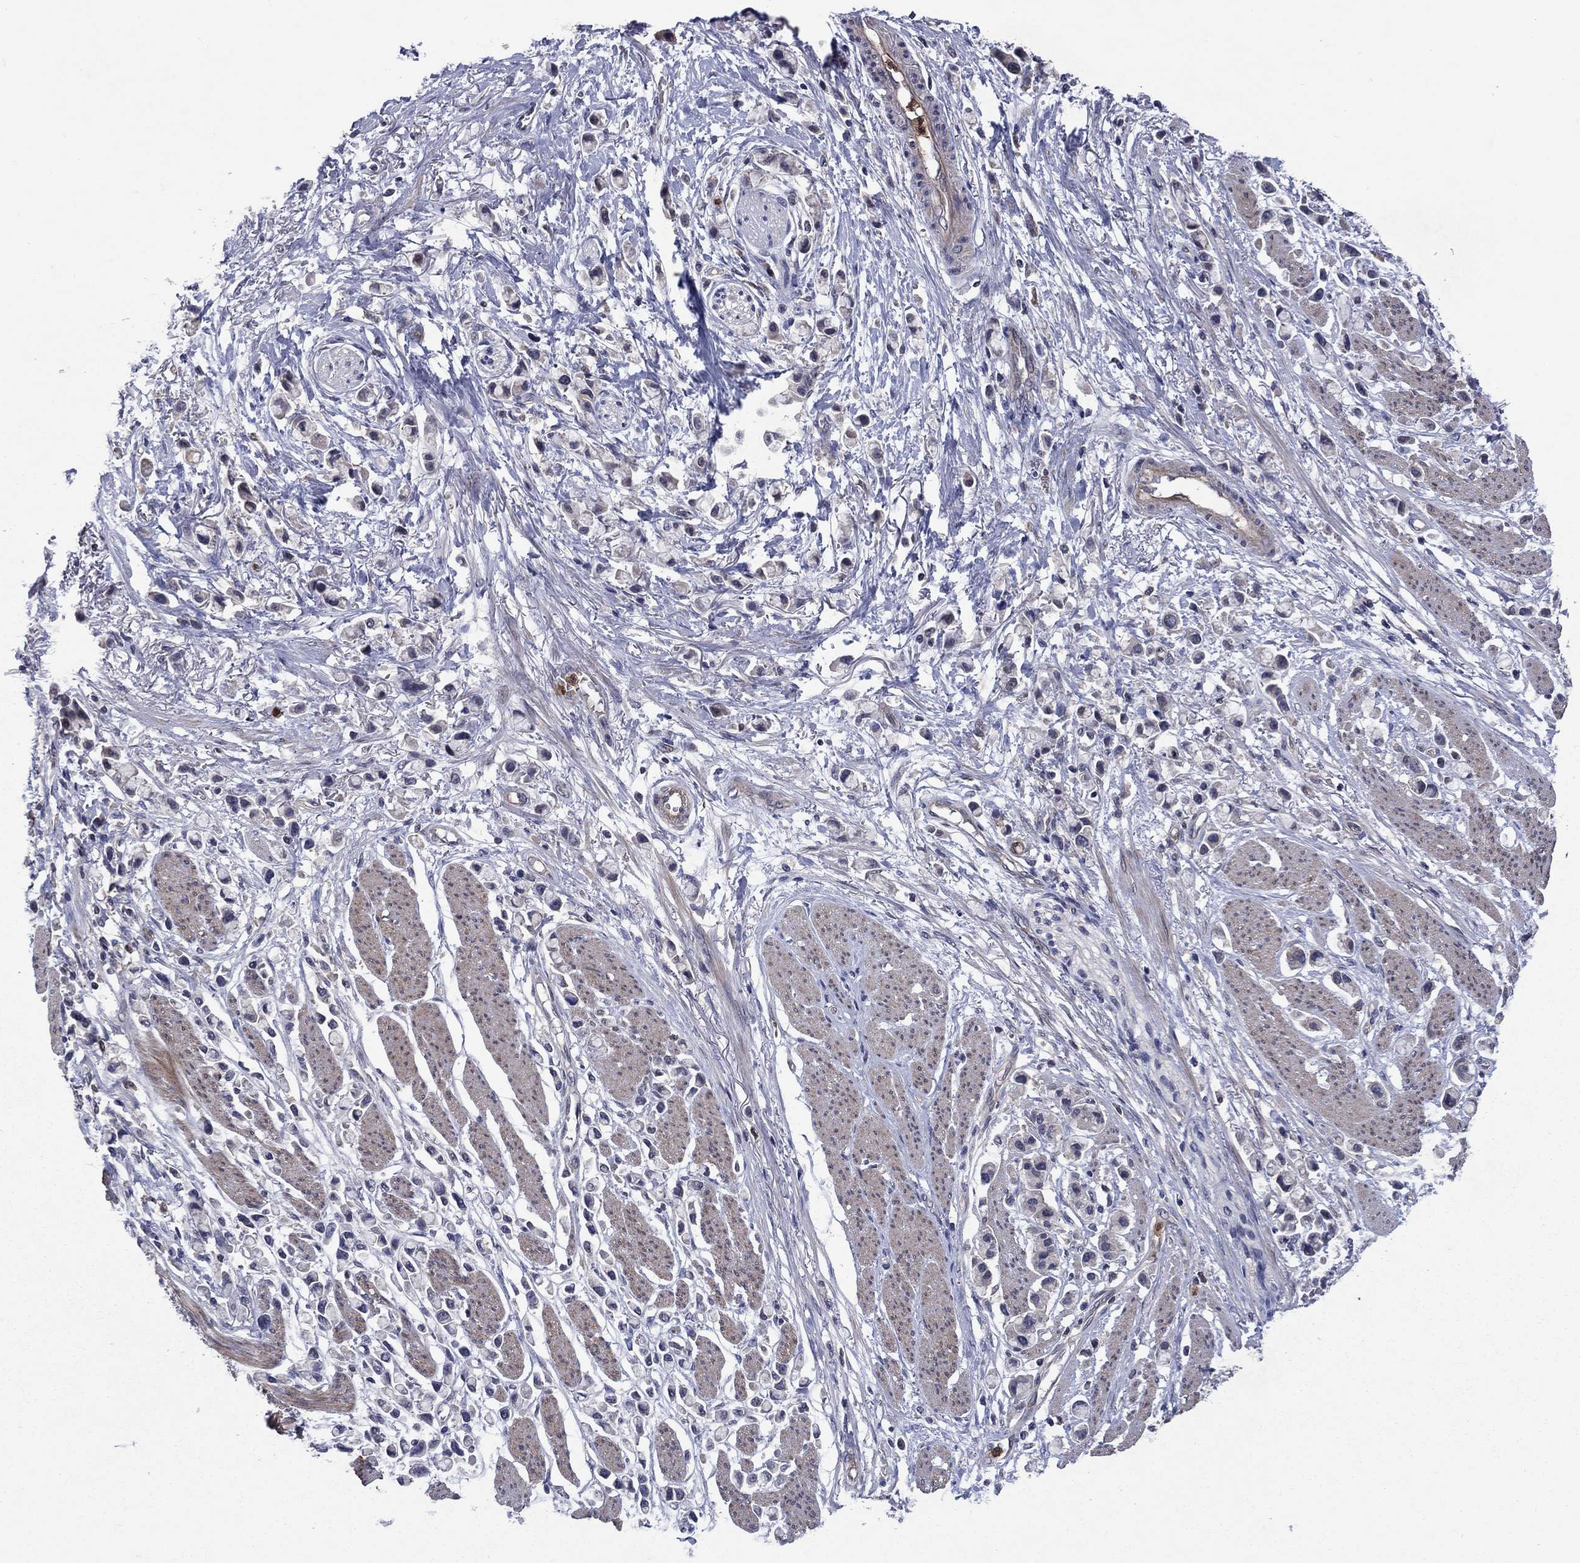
{"staining": {"intensity": "negative", "quantity": "none", "location": "none"}, "tissue": "stomach cancer", "cell_type": "Tumor cells", "image_type": "cancer", "snomed": [{"axis": "morphology", "description": "Adenocarcinoma, NOS"}, {"axis": "topography", "description": "Stomach"}], "caption": "This is an immunohistochemistry image of stomach cancer. There is no staining in tumor cells.", "gene": "MSRB1", "patient": {"sex": "female", "age": 81}}